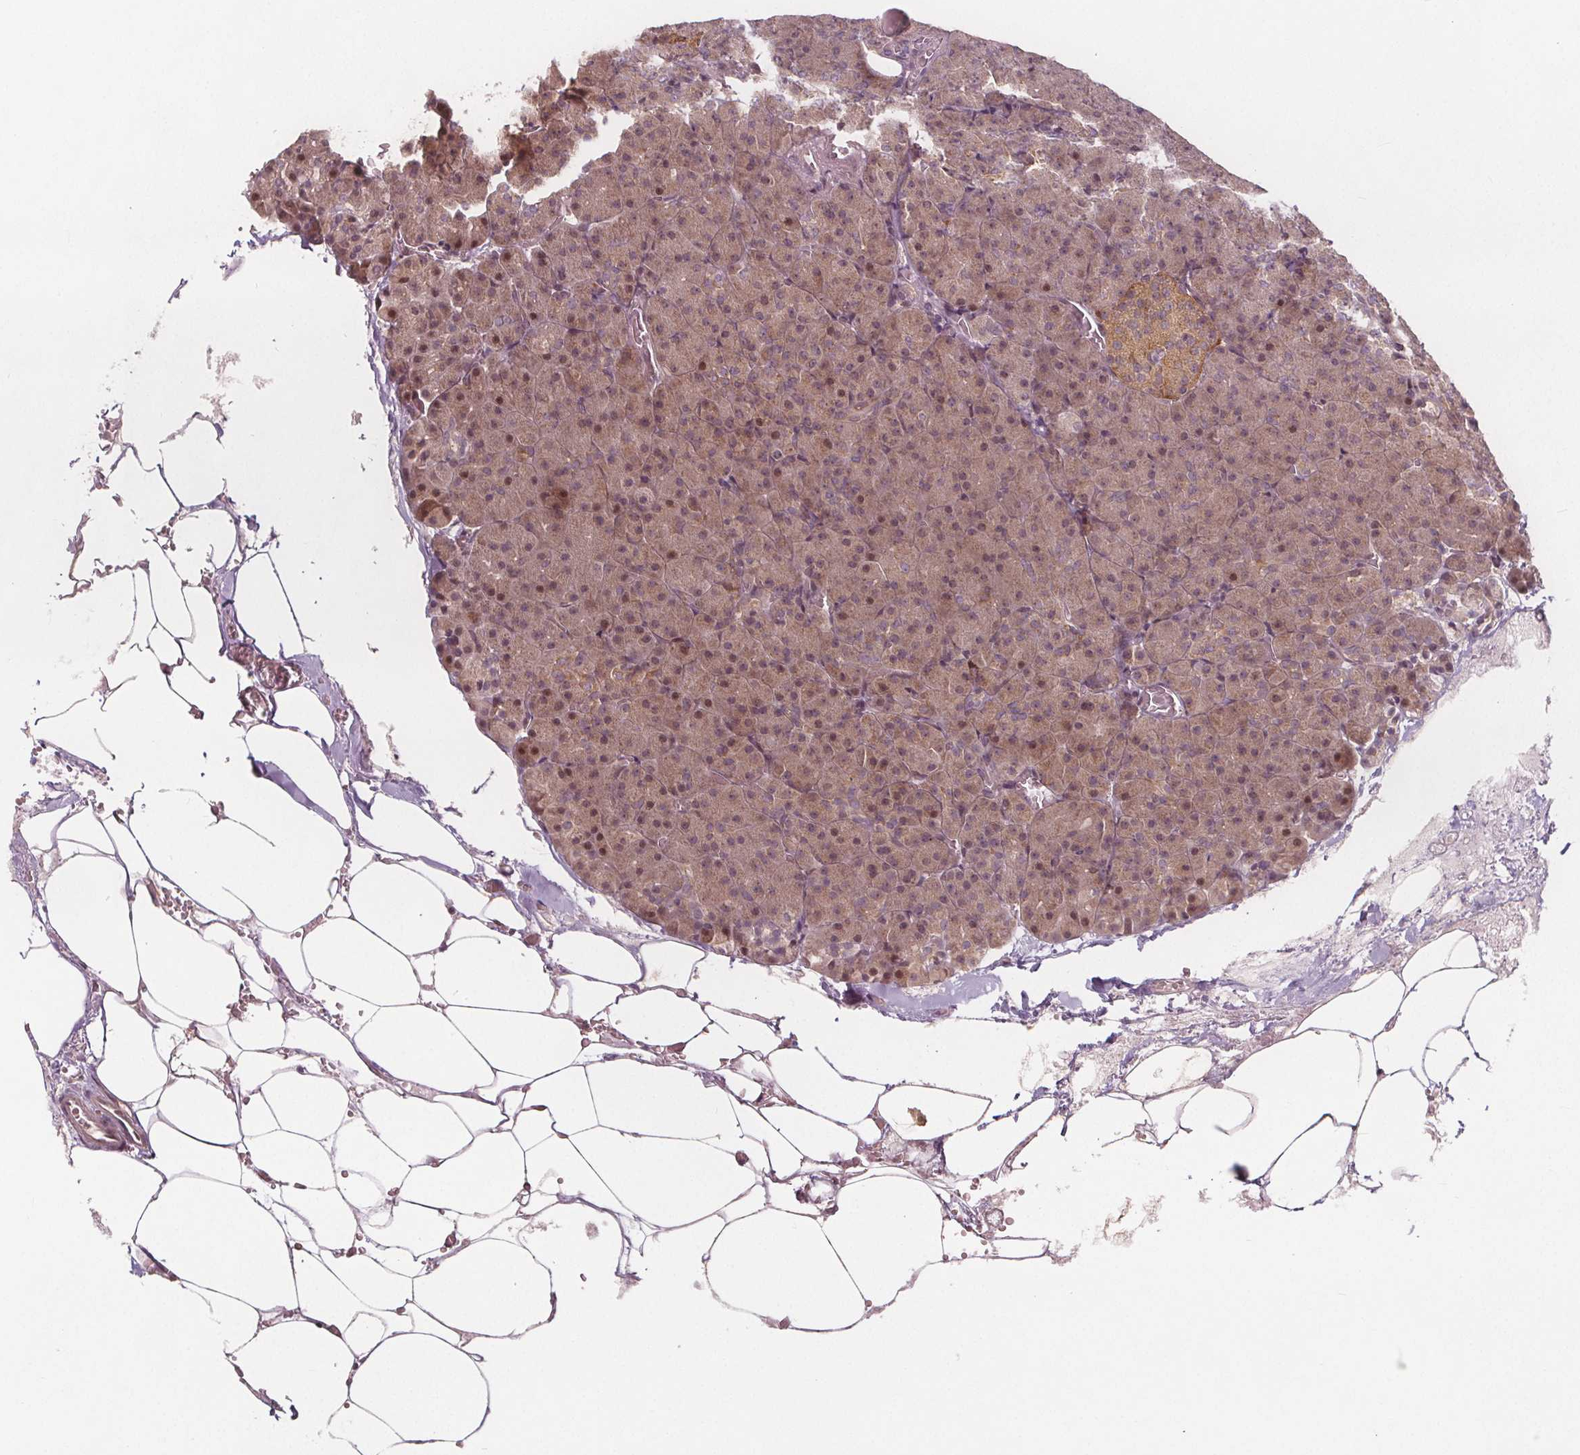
{"staining": {"intensity": "weak", "quantity": "25%-75%", "location": "cytoplasmic/membranous,nuclear"}, "tissue": "pancreas", "cell_type": "Exocrine glandular cells", "image_type": "normal", "snomed": [{"axis": "morphology", "description": "Normal tissue, NOS"}, {"axis": "topography", "description": "Pancreas"}], "caption": "Immunohistochemical staining of normal pancreas exhibits 25%-75% levels of weak cytoplasmic/membranous,nuclear protein staining in about 25%-75% of exocrine glandular cells. (Brightfield microscopy of DAB IHC at high magnification).", "gene": "AKT1S1", "patient": {"sex": "female", "age": 74}}